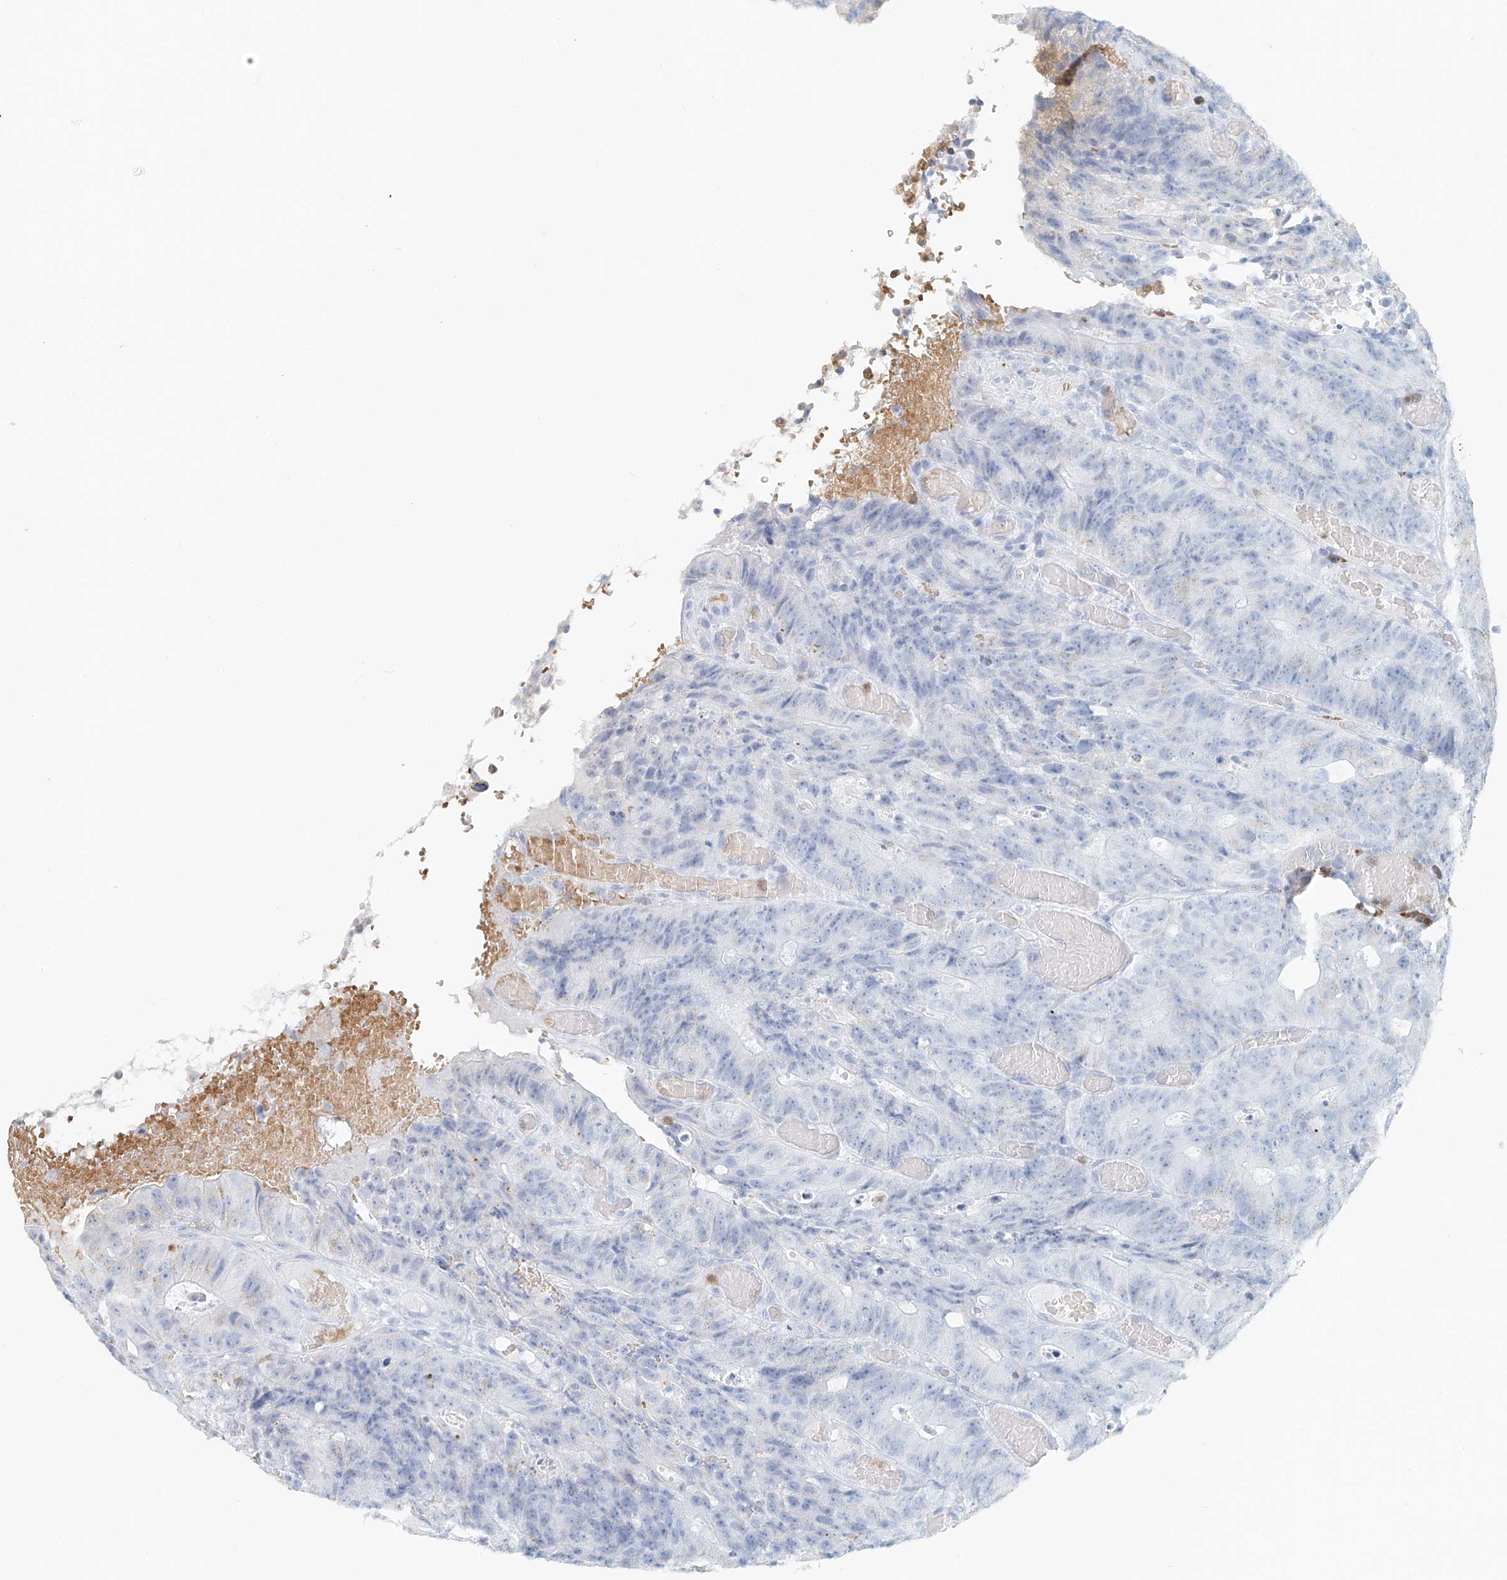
{"staining": {"intensity": "weak", "quantity": "25%-75%", "location": "cytoplasmic/membranous"}, "tissue": "colorectal cancer", "cell_type": "Tumor cells", "image_type": "cancer", "snomed": [{"axis": "morphology", "description": "Adenocarcinoma, NOS"}, {"axis": "topography", "description": "Colon"}], "caption": "Colorectal adenocarcinoma stained with a protein marker exhibits weak staining in tumor cells.", "gene": "PTPRA", "patient": {"sex": "male", "age": 87}}